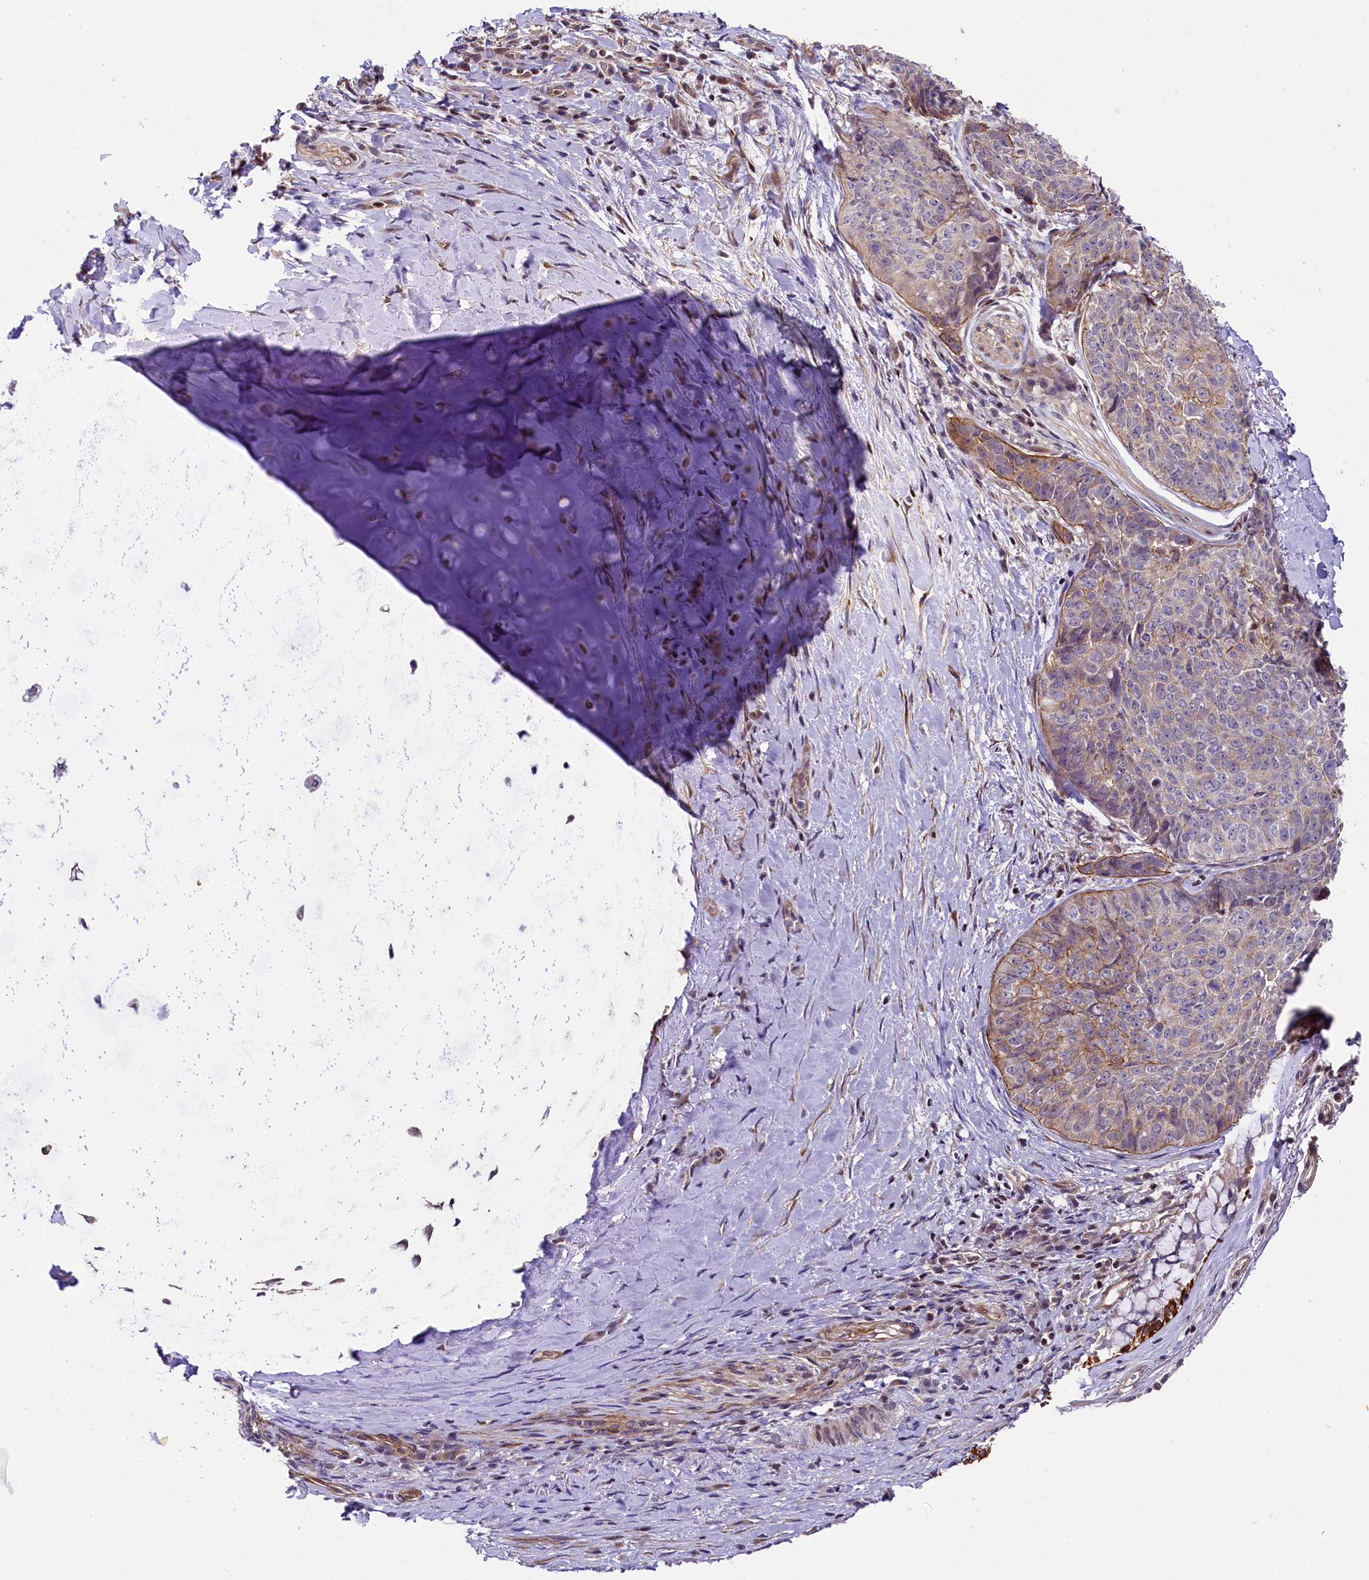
{"staining": {"intensity": "moderate", "quantity": ">75%", "location": "cytoplasmic/membranous,nuclear"}, "tissue": "adipose tissue", "cell_type": "Adipocytes", "image_type": "normal", "snomed": [{"axis": "morphology", "description": "Normal tissue, NOS"}, {"axis": "morphology", "description": "Squamous cell carcinoma, NOS"}, {"axis": "topography", "description": "Bronchus"}, {"axis": "topography", "description": "Lung"}], "caption": "Immunohistochemical staining of normal adipose tissue displays medium levels of moderate cytoplasmic/membranous,nuclear positivity in about >75% of adipocytes.", "gene": "SP4", "patient": {"sex": "male", "age": 64}}